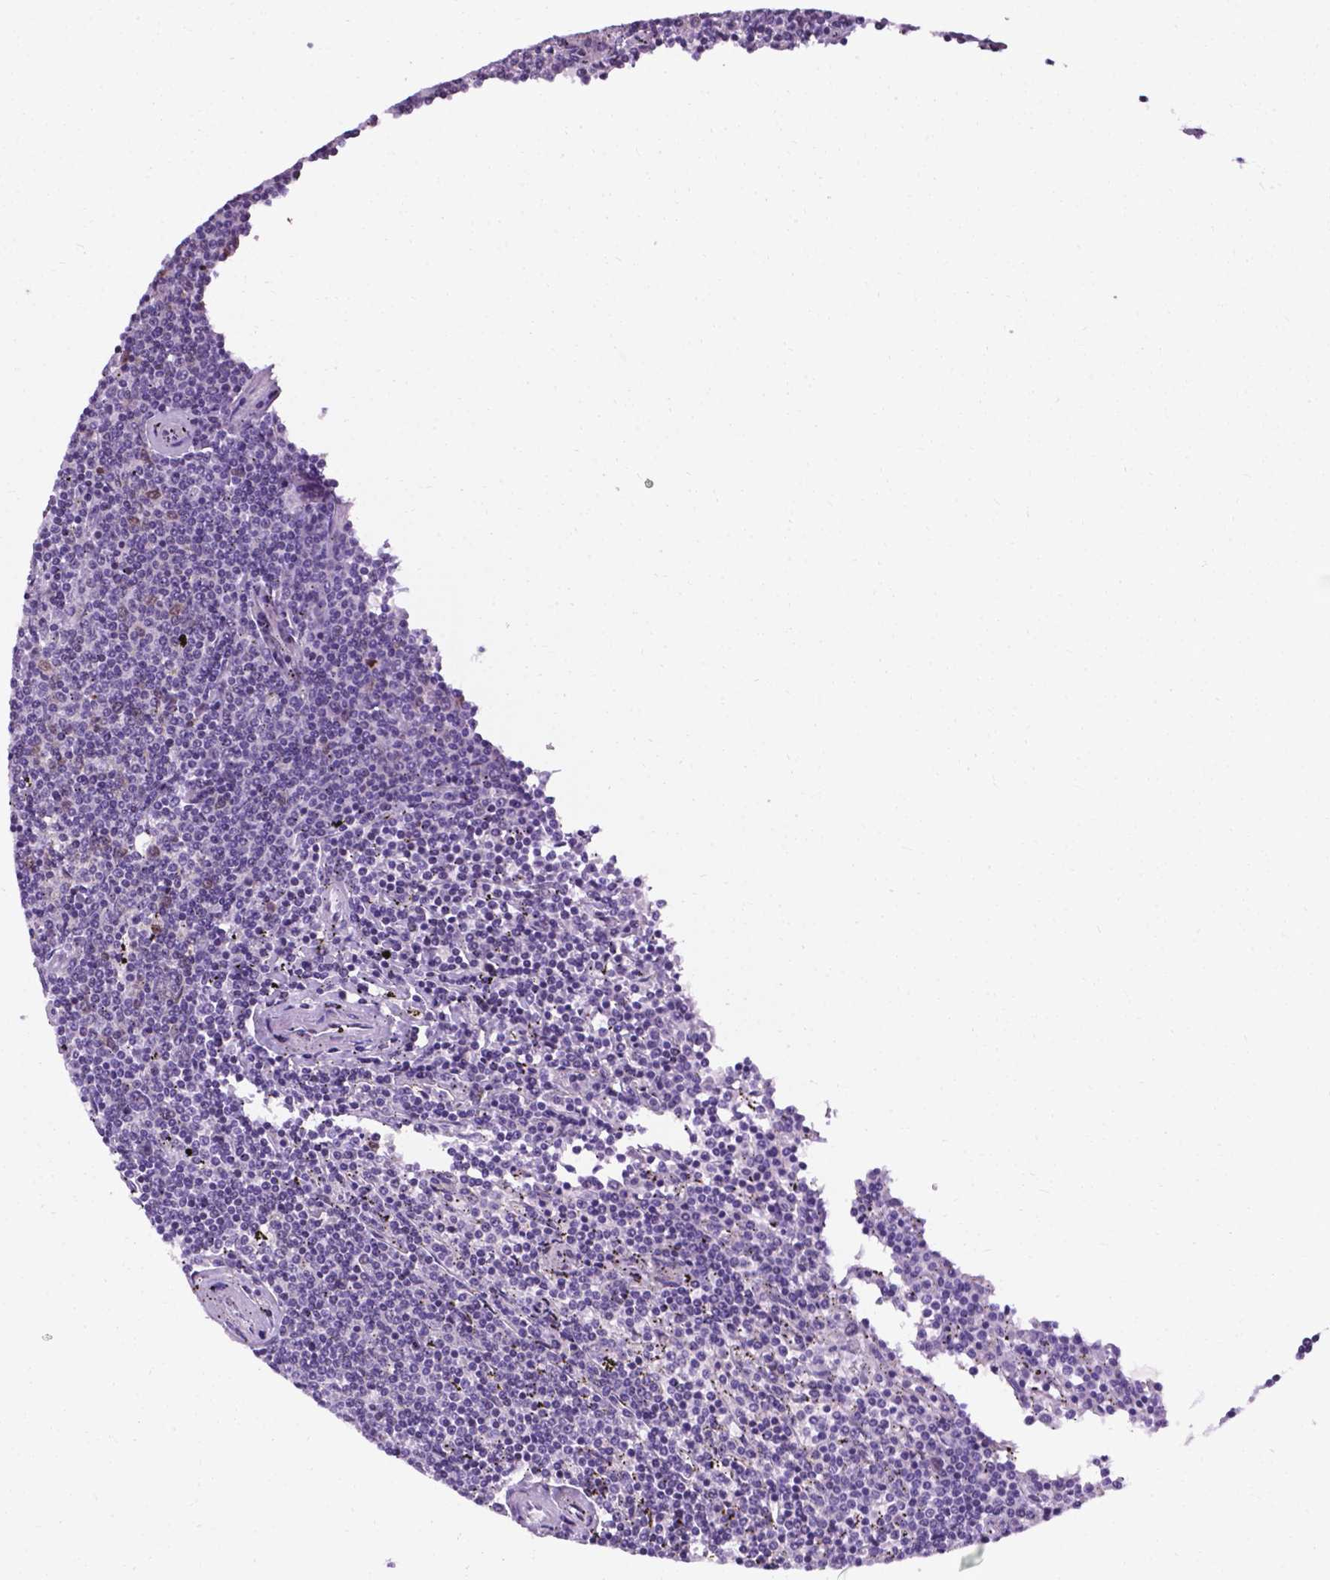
{"staining": {"intensity": "negative", "quantity": "none", "location": "none"}, "tissue": "lymphoma", "cell_type": "Tumor cells", "image_type": "cancer", "snomed": [{"axis": "morphology", "description": "Malignant lymphoma, non-Hodgkin's type, Low grade"}, {"axis": "topography", "description": "Spleen"}], "caption": "Image shows no protein positivity in tumor cells of malignant lymphoma, non-Hodgkin's type (low-grade) tissue.", "gene": "SMAD3", "patient": {"sex": "female", "age": 50}}